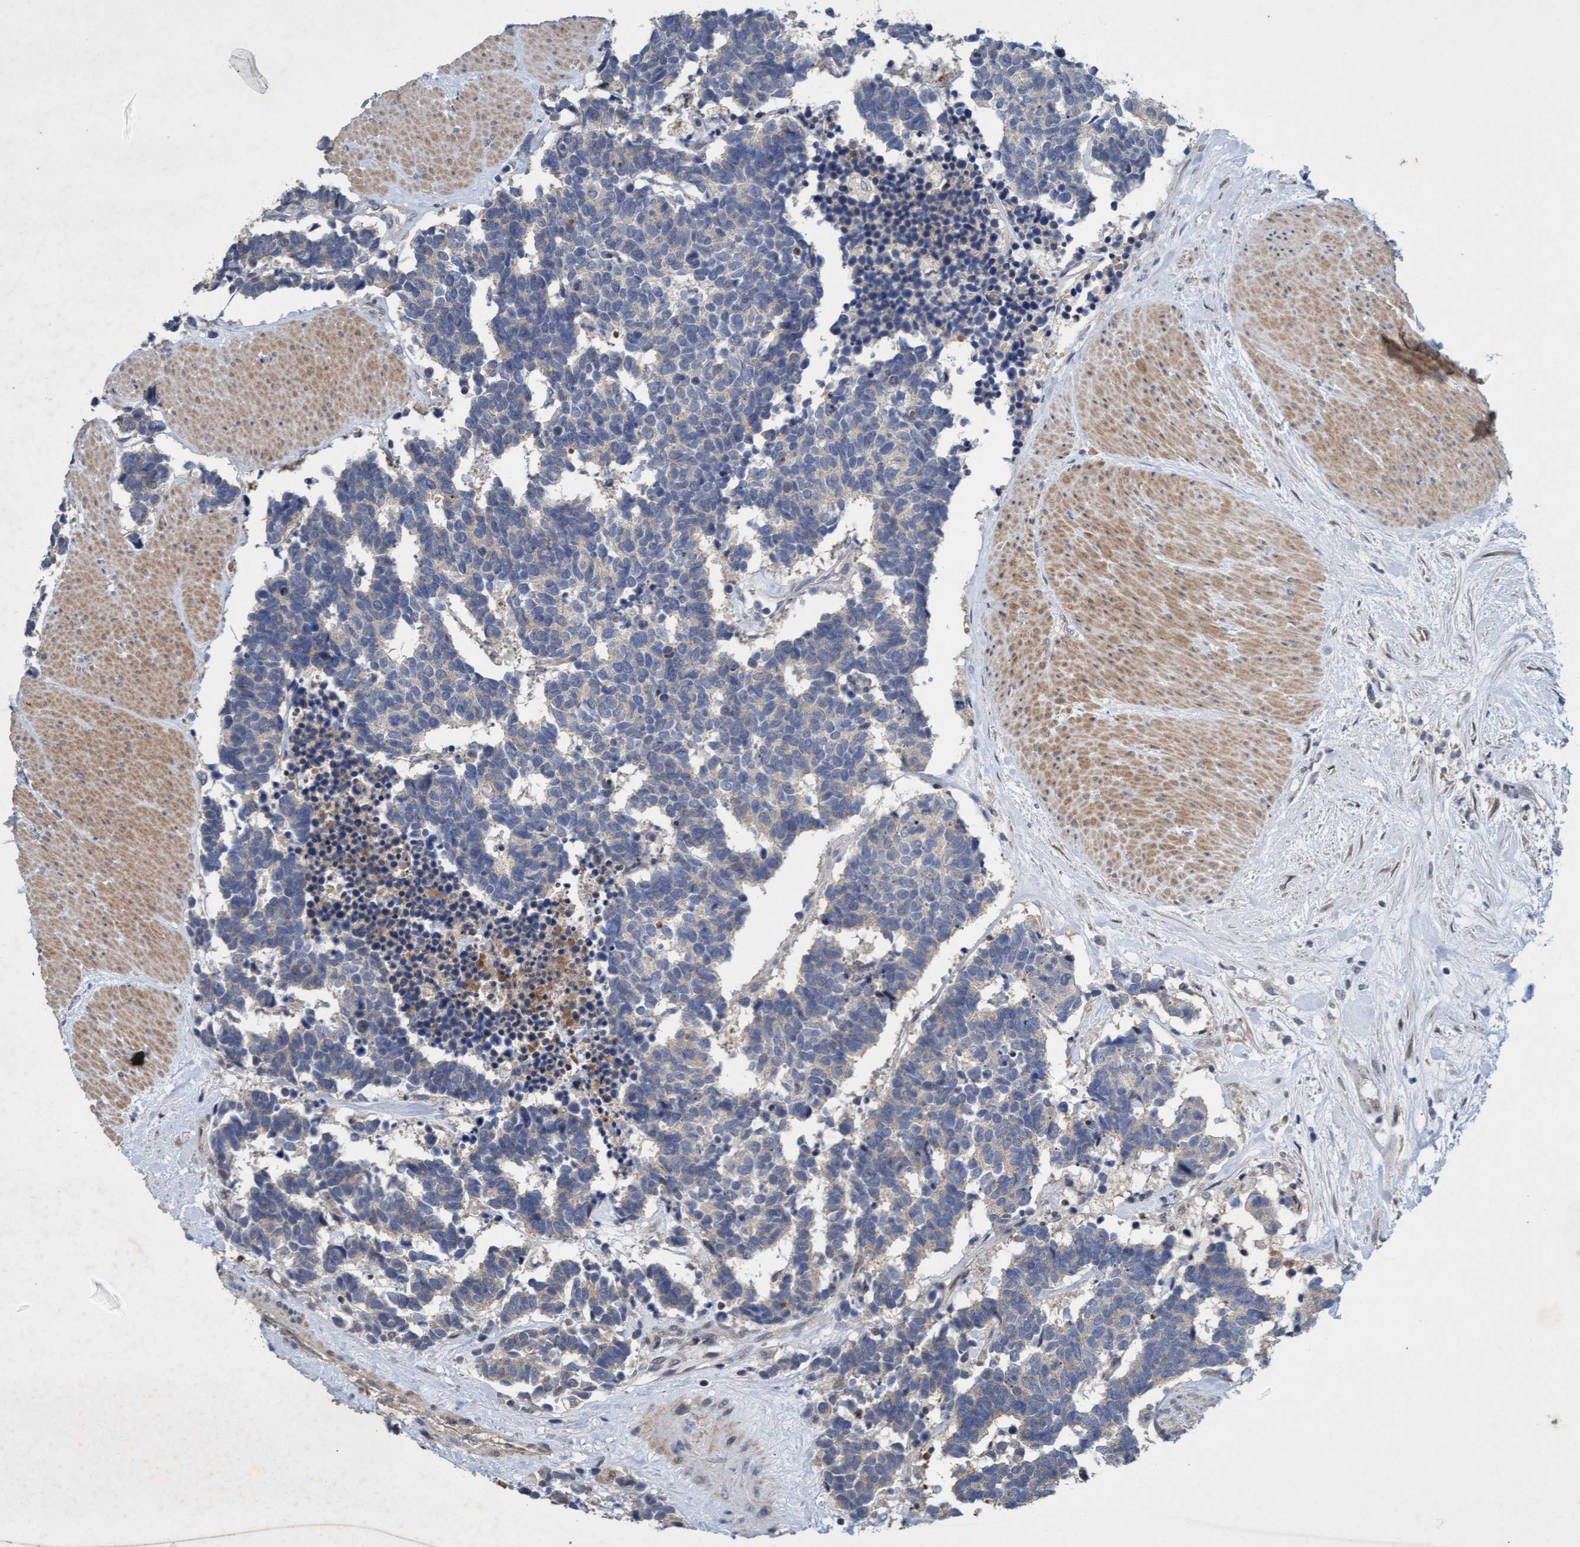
{"staining": {"intensity": "negative", "quantity": "none", "location": "none"}, "tissue": "carcinoid", "cell_type": "Tumor cells", "image_type": "cancer", "snomed": [{"axis": "morphology", "description": "Carcinoma, NOS"}, {"axis": "morphology", "description": "Carcinoid, malignant, NOS"}, {"axis": "topography", "description": "Urinary bladder"}], "caption": "A histopathology image of human carcinoid is negative for staining in tumor cells.", "gene": "ZNF677", "patient": {"sex": "male", "age": 57}}